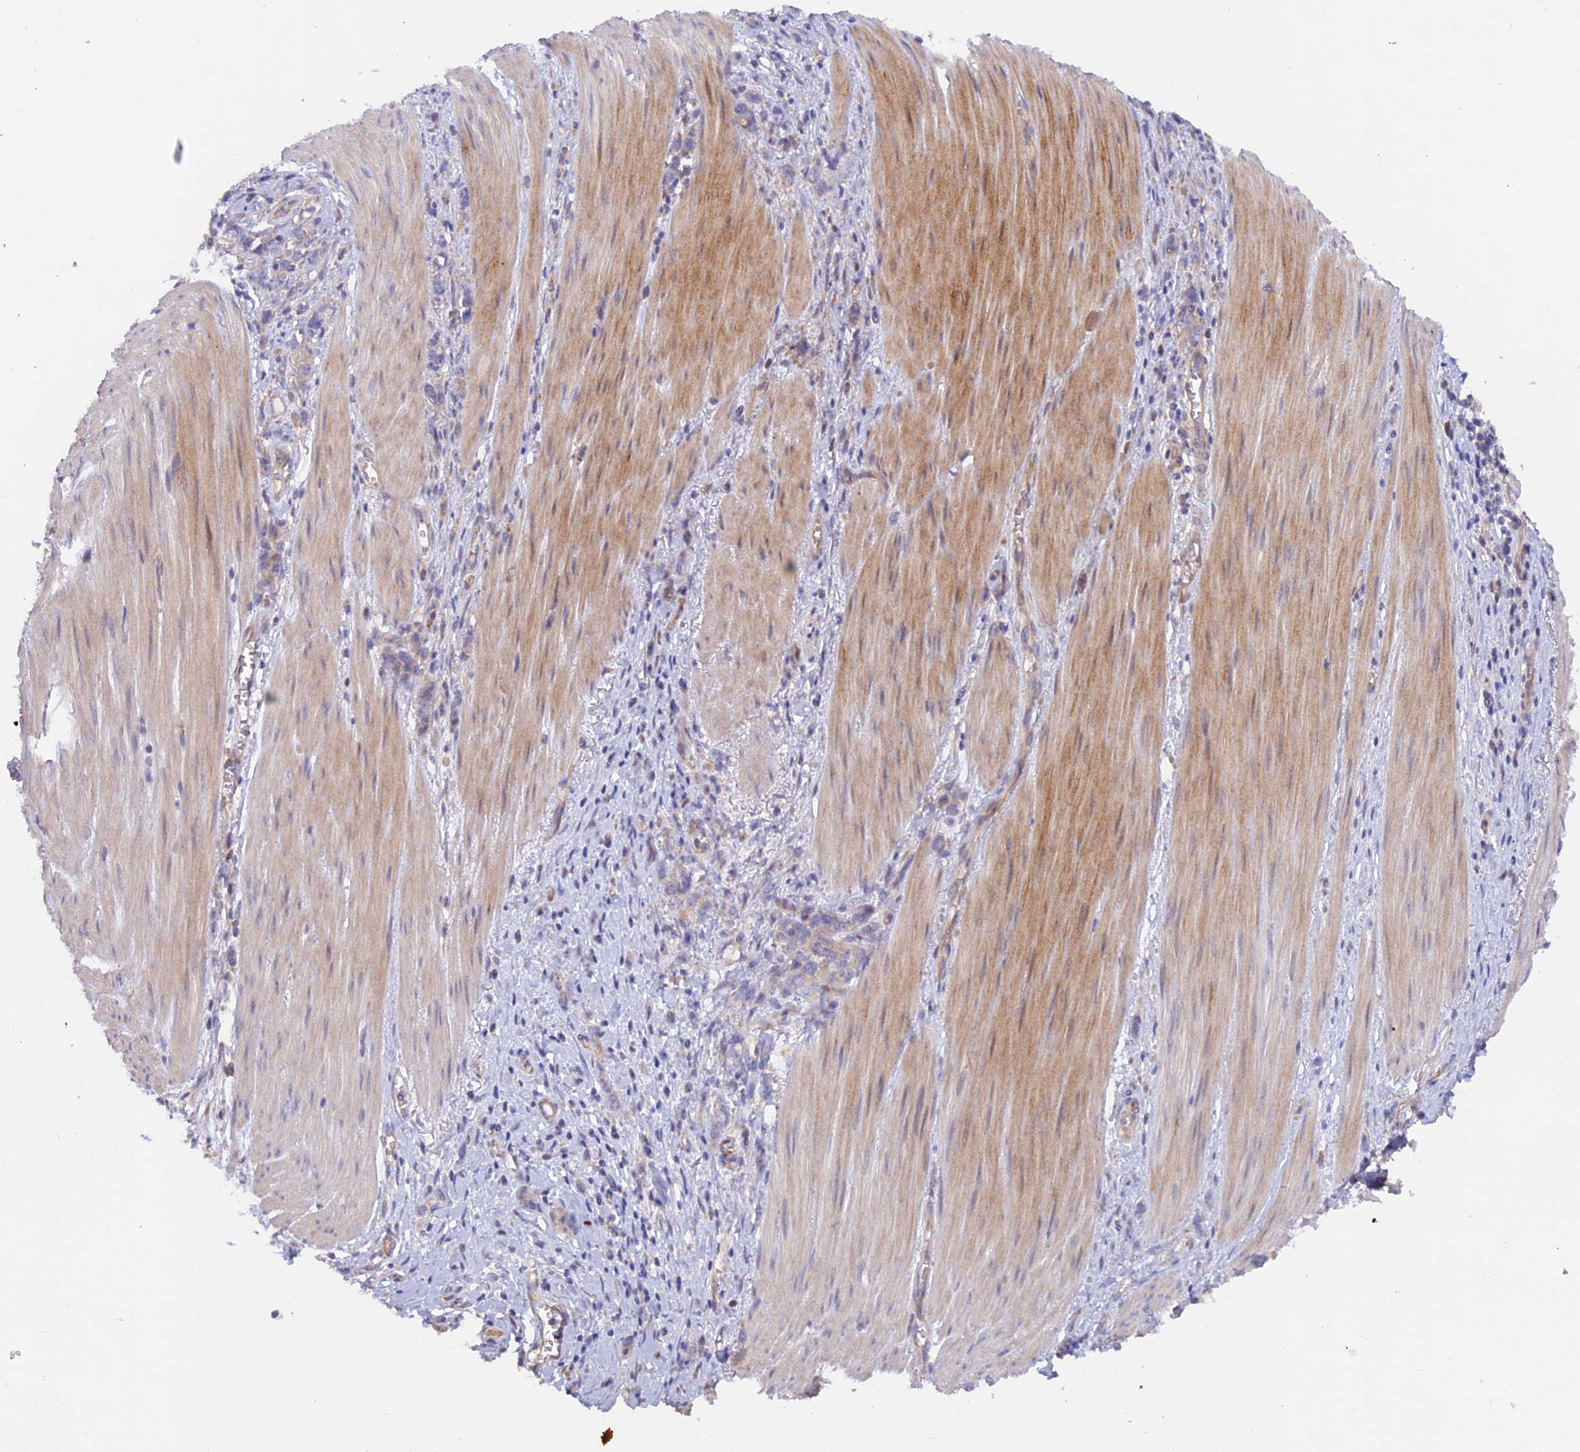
{"staining": {"intensity": "weak", "quantity": "<25%", "location": "cytoplasmic/membranous"}, "tissue": "stomach cancer", "cell_type": "Tumor cells", "image_type": "cancer", "snomed": [{"axis": "morphology", "description": "Adenocarcinoma, NOS"}, {"axis": "topography", "description": "Stomach"}], "caption": "Micrograph shows no protein positivity in tumor cells of stomach adenocarcinoma tissue.", "gene": "HYCC1", "patient": {"sex": "female", "age": 76}}